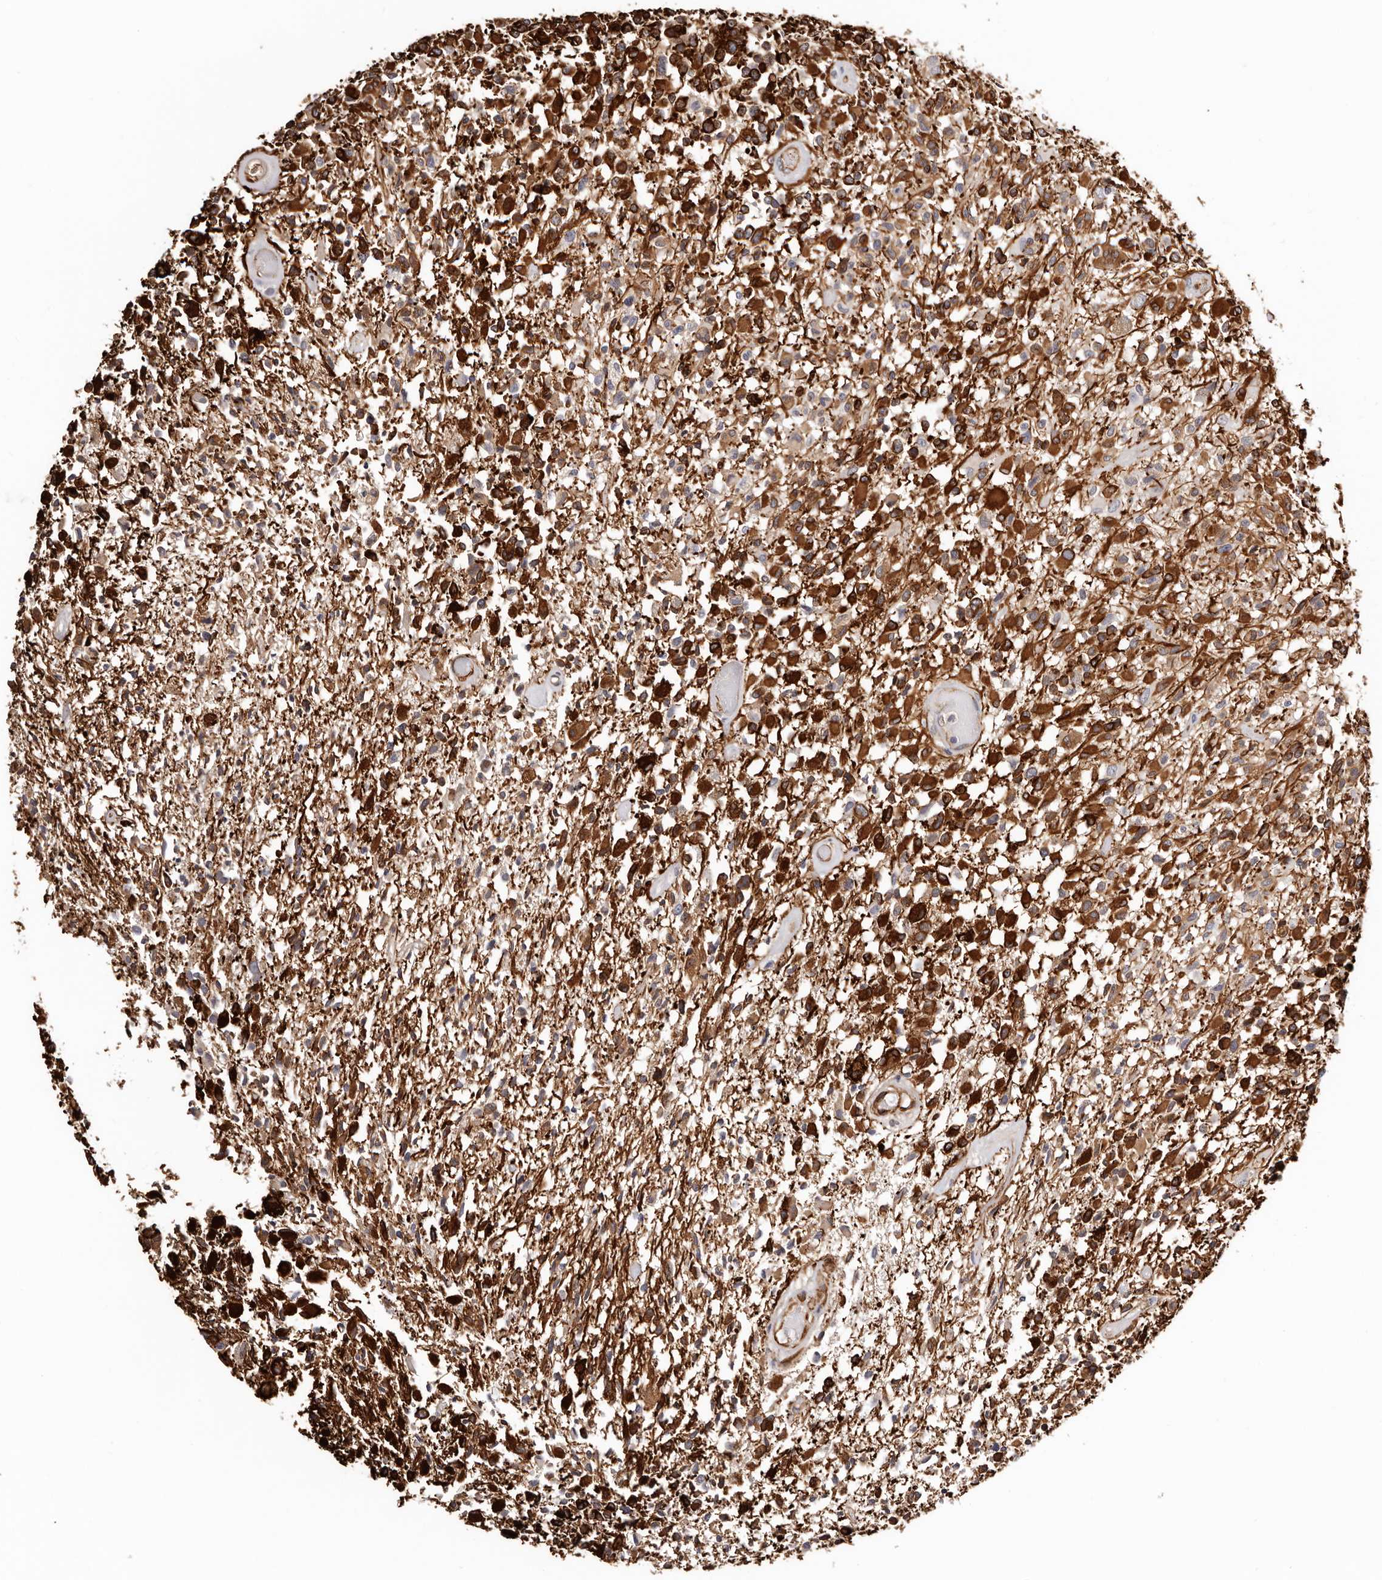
{"staining": {"intensity": "strong", "quantity": "25%-75%", "location": "cytoplasmic/membranous"}, "tissue": "glioma", "cell_type": "Tumor cells", "image_type": "cancer", "snomed": [{"axis": "morphology", "description": "Glioma, malignant, High grade"}, {"axis": "morphology", "description": "Glioblastoma, NOS"}, {"axis": "topography", "description": "Brain"}], "caption": "A high-resolution micrograph shows immunohistochemistry (IHC) staining of glioma, which demonstrates strong cytoplasmic/membranous staining in approximately 25%-75% of tumor cells.", "gene": "ZNF557", "patient": {"sex": "male", "age": 60}}